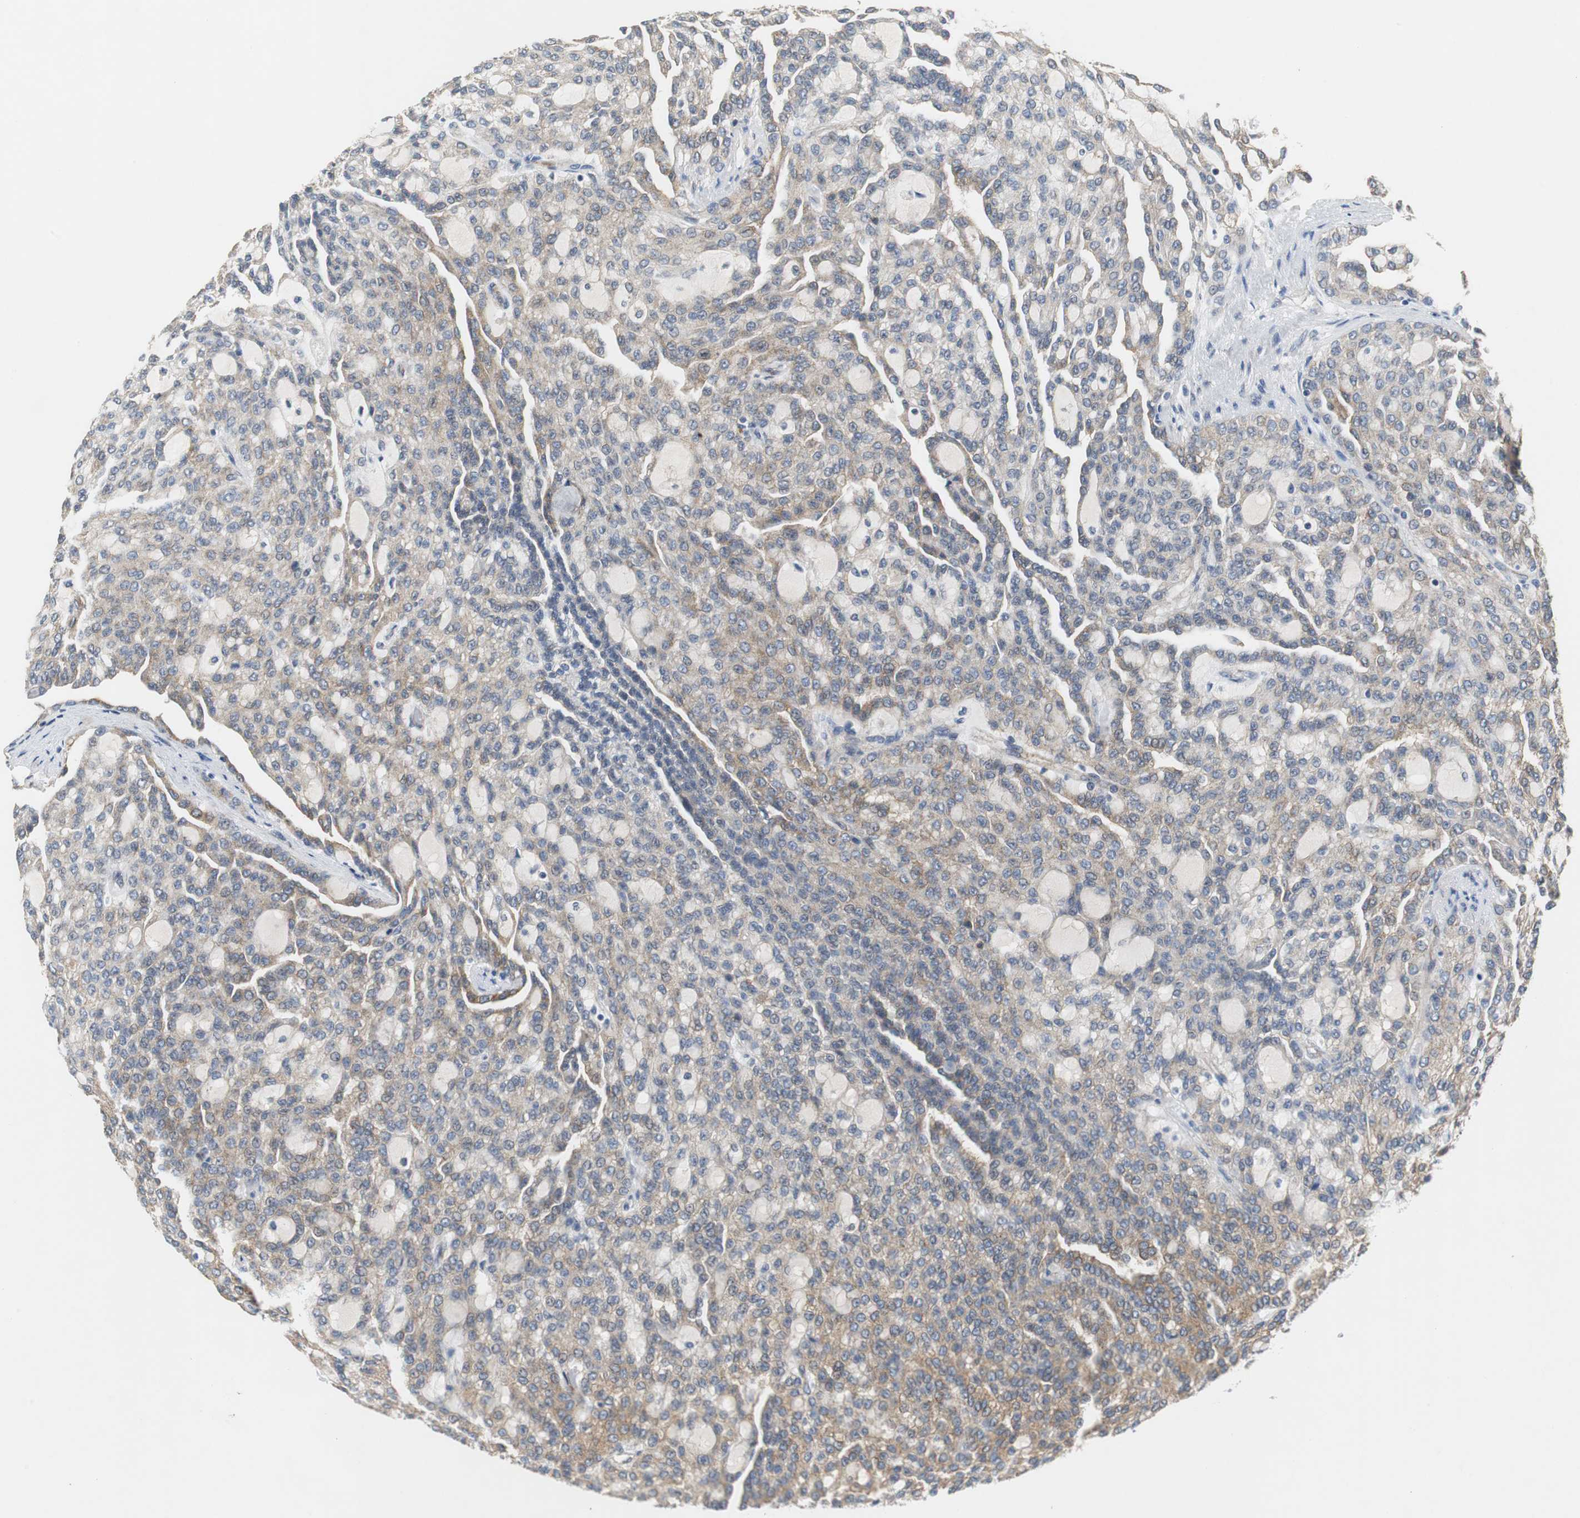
{"staining": {"intensity": "weak", "quantity": "25%-75%", "location": "cytoplasmic/membranous"}, "tissue": "renal cancer", "cell_type": "Tumor cells", "image_type": "cancer", "snomed": [{"axis": "morphology", "description": "Adenocarcinoma, NOS"}, {"axis": "topography", "description": "Kidney"}], "caption": "This is an image of immunohistochemistry staining of renal cancer, which shows weak positivity in the cytoplasmic/membranous of tumor cells.", "gene": "ISCU", "patient": {"sex": "male", "age": 63}}